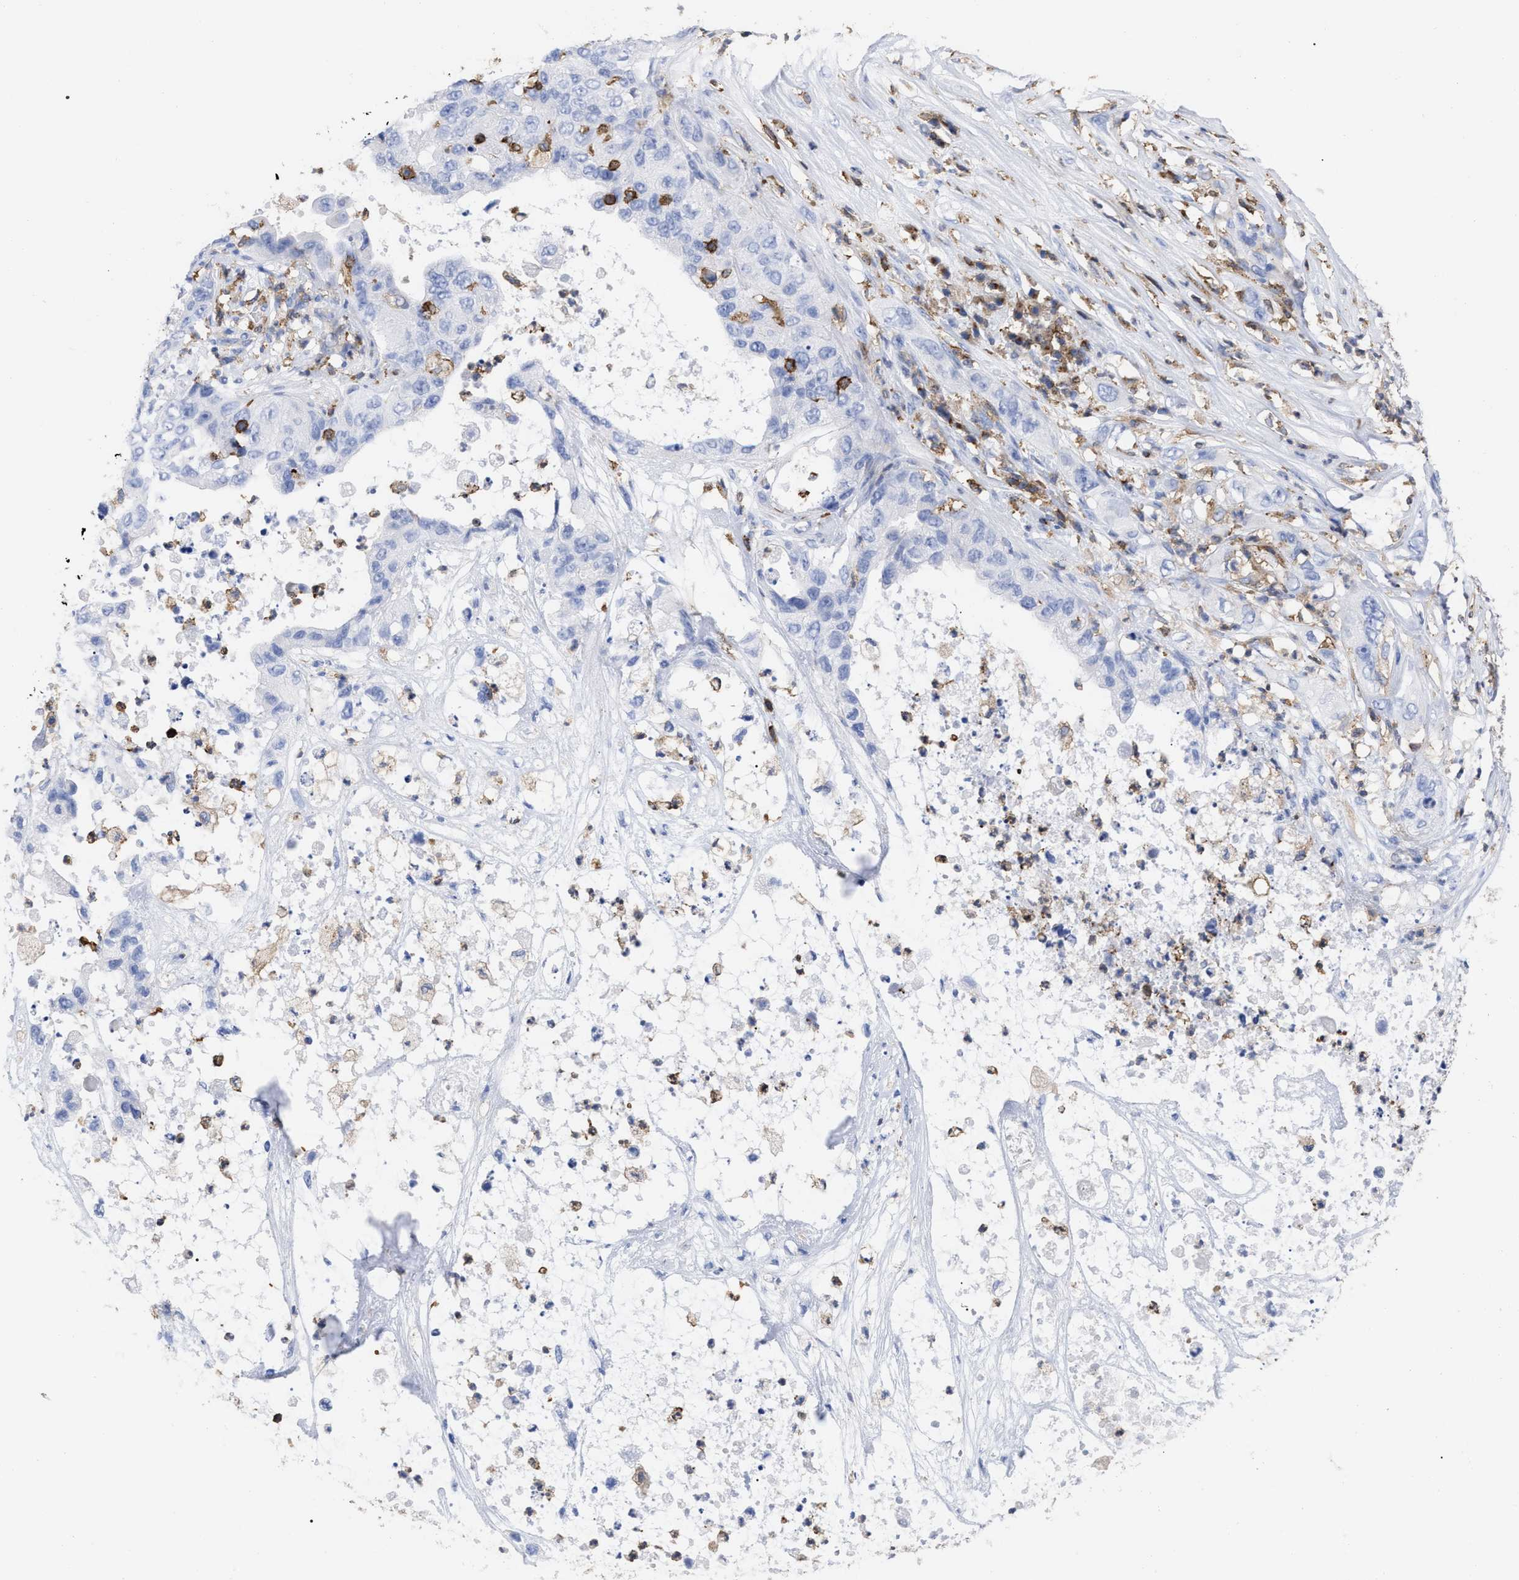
{"staining": {"intensity": "negative", "quantity": "none", "location": "none"}, "tissue": "pancreatic cancer", "cell_type": "Tumor cells", "image_type": "cancer", "snomed": [{"axis": "morphology", "description": "Adenocarcinoma, NOS"}, {"axis": "topography", "description": "Pancreas"}], "caption": "Tumor cells are negative for brown protein staining in pancreatic cancer (adenocarcinoma).", "gene": "HCLS1", "patient": {"sex": "female", "age": 78}}